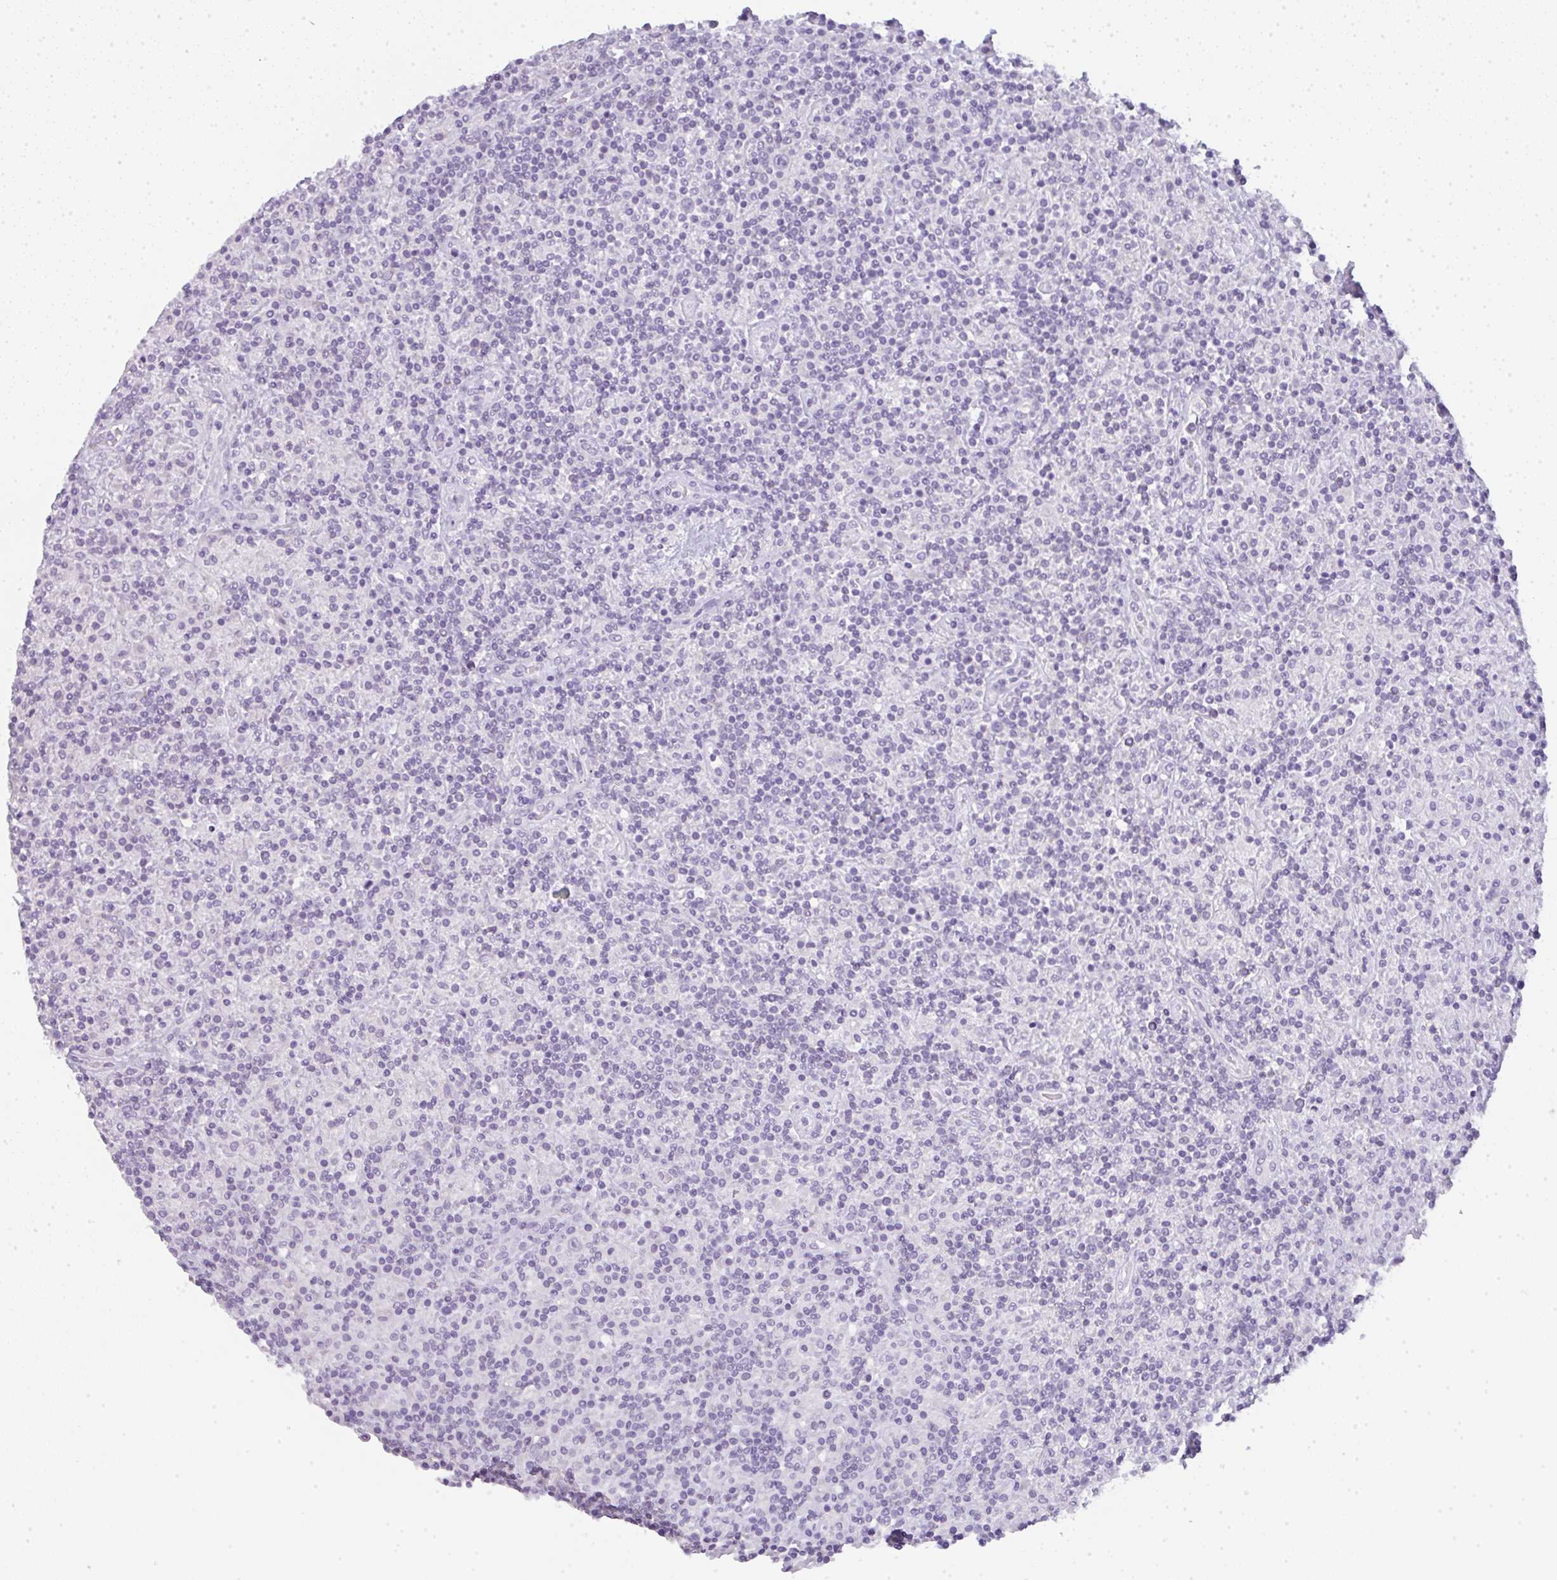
{"staining": {"intensity": "negative", "quantity": "none", "location": "none"}, "tissue": "lymphoma", "cell_type": "Tumor cells", "image_type": "cancer", "snomed": [{"axis": "morphology", "description": "Hodgkin's disease, NOS"}, {"axis": "topography", "description": "Lymph node"}], "caption": "Immunohistochemistry (IHC) micrograph of lymphoma stained for a protein (brown), which exhibits no staining in tumor cells.", "gene": "LPAR4", "patient": {"sex": "male", "age": 70}}